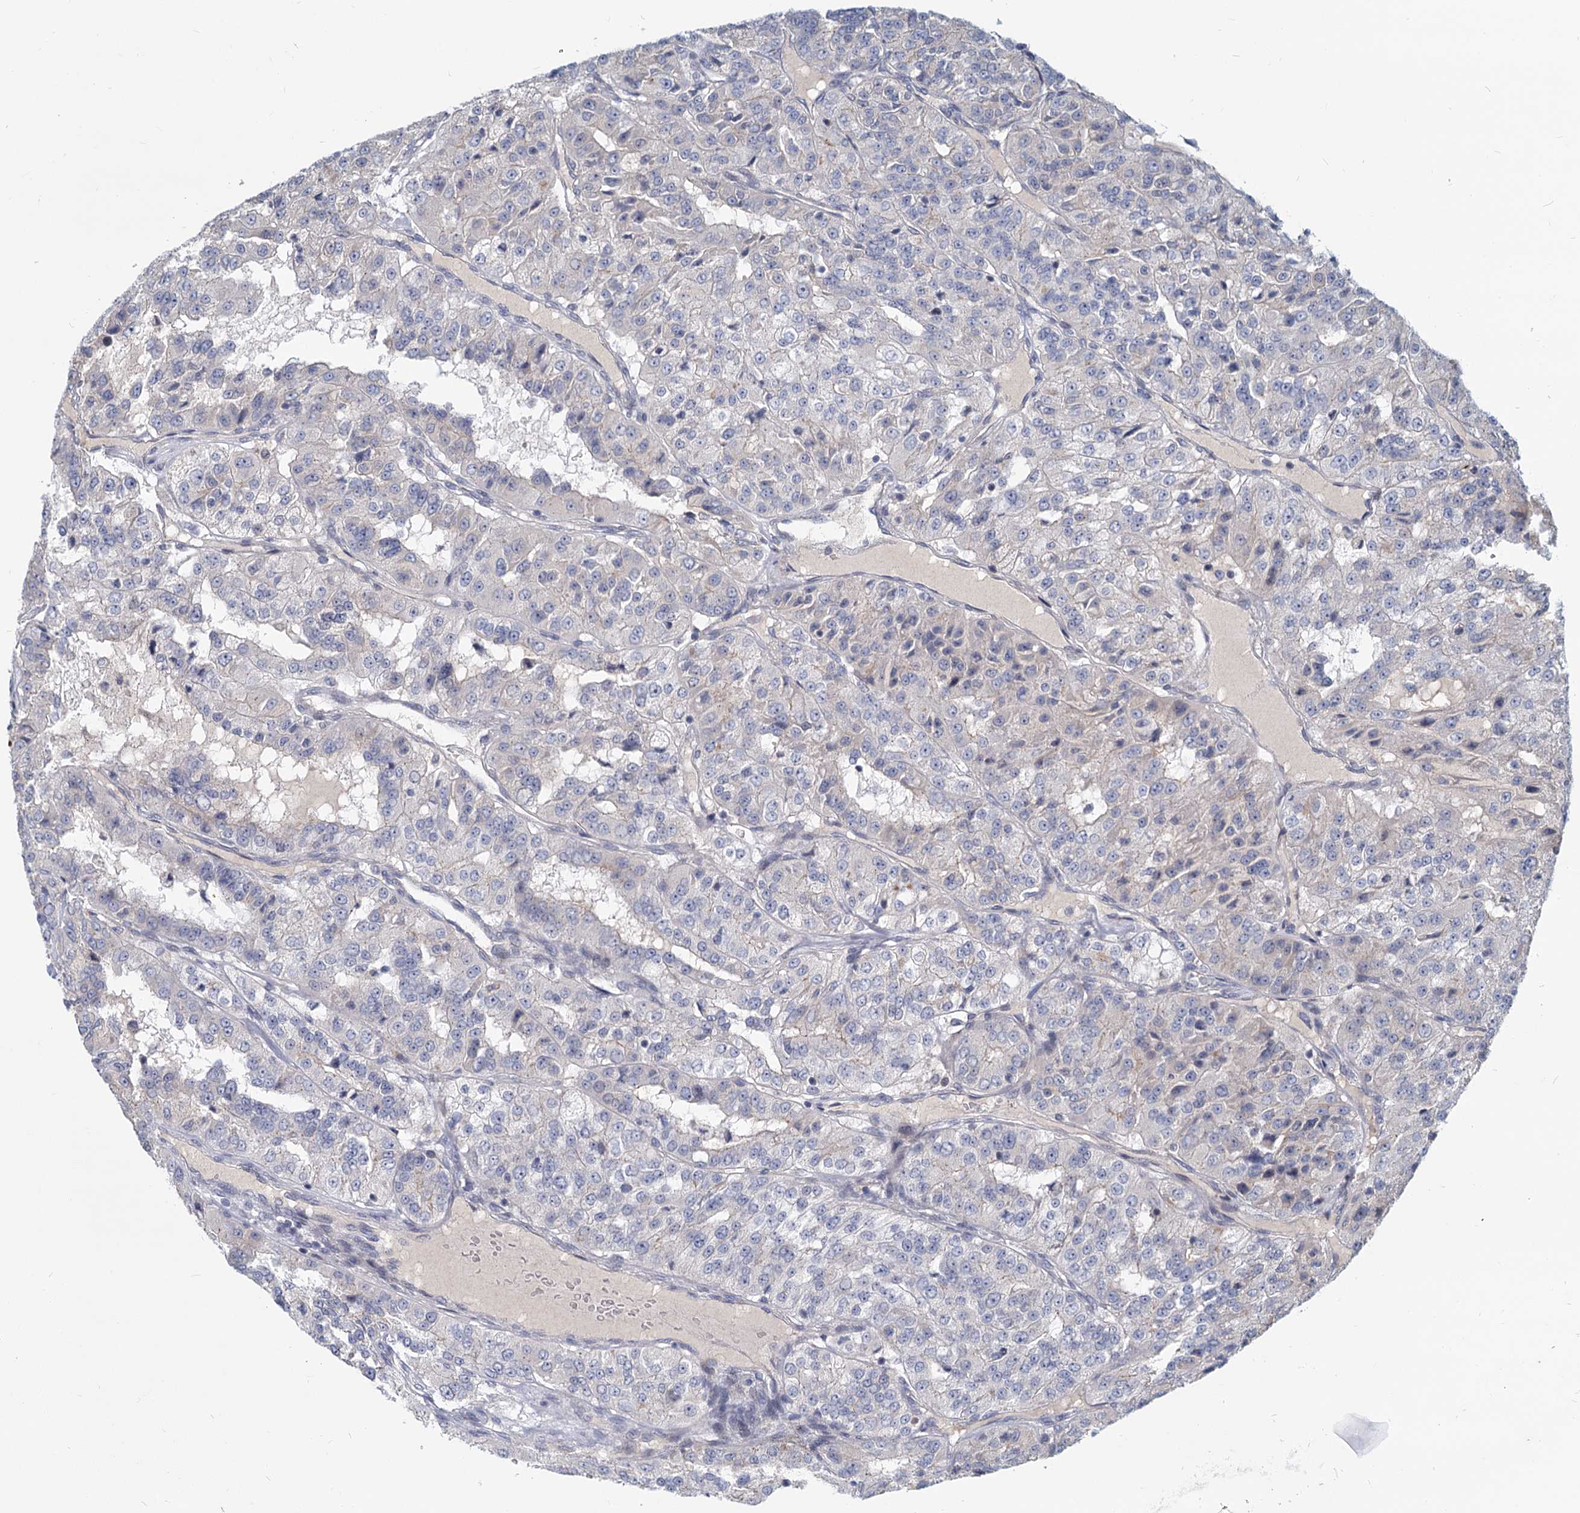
{"staining": {"intensity": "negative", "quantity": "none", "location": "none"}, "tissue": "renal cancer", "cell_type": "Tumor cells", "image_type": "cancer", "snomed": [{"axis": "morphology", "description": "Adenocarcinoma, NOS"}, {"axis": "topography", "description": "Kidney"}], "caption": "DAB (3,3'-diaminobenzidine) immunohistochemical staining of human renal cancer (adenocarcinoma) exhibits no significant staining in tumor cells.", "gene": "STAP1", "patient": {"sex": "female", "age": 63}}